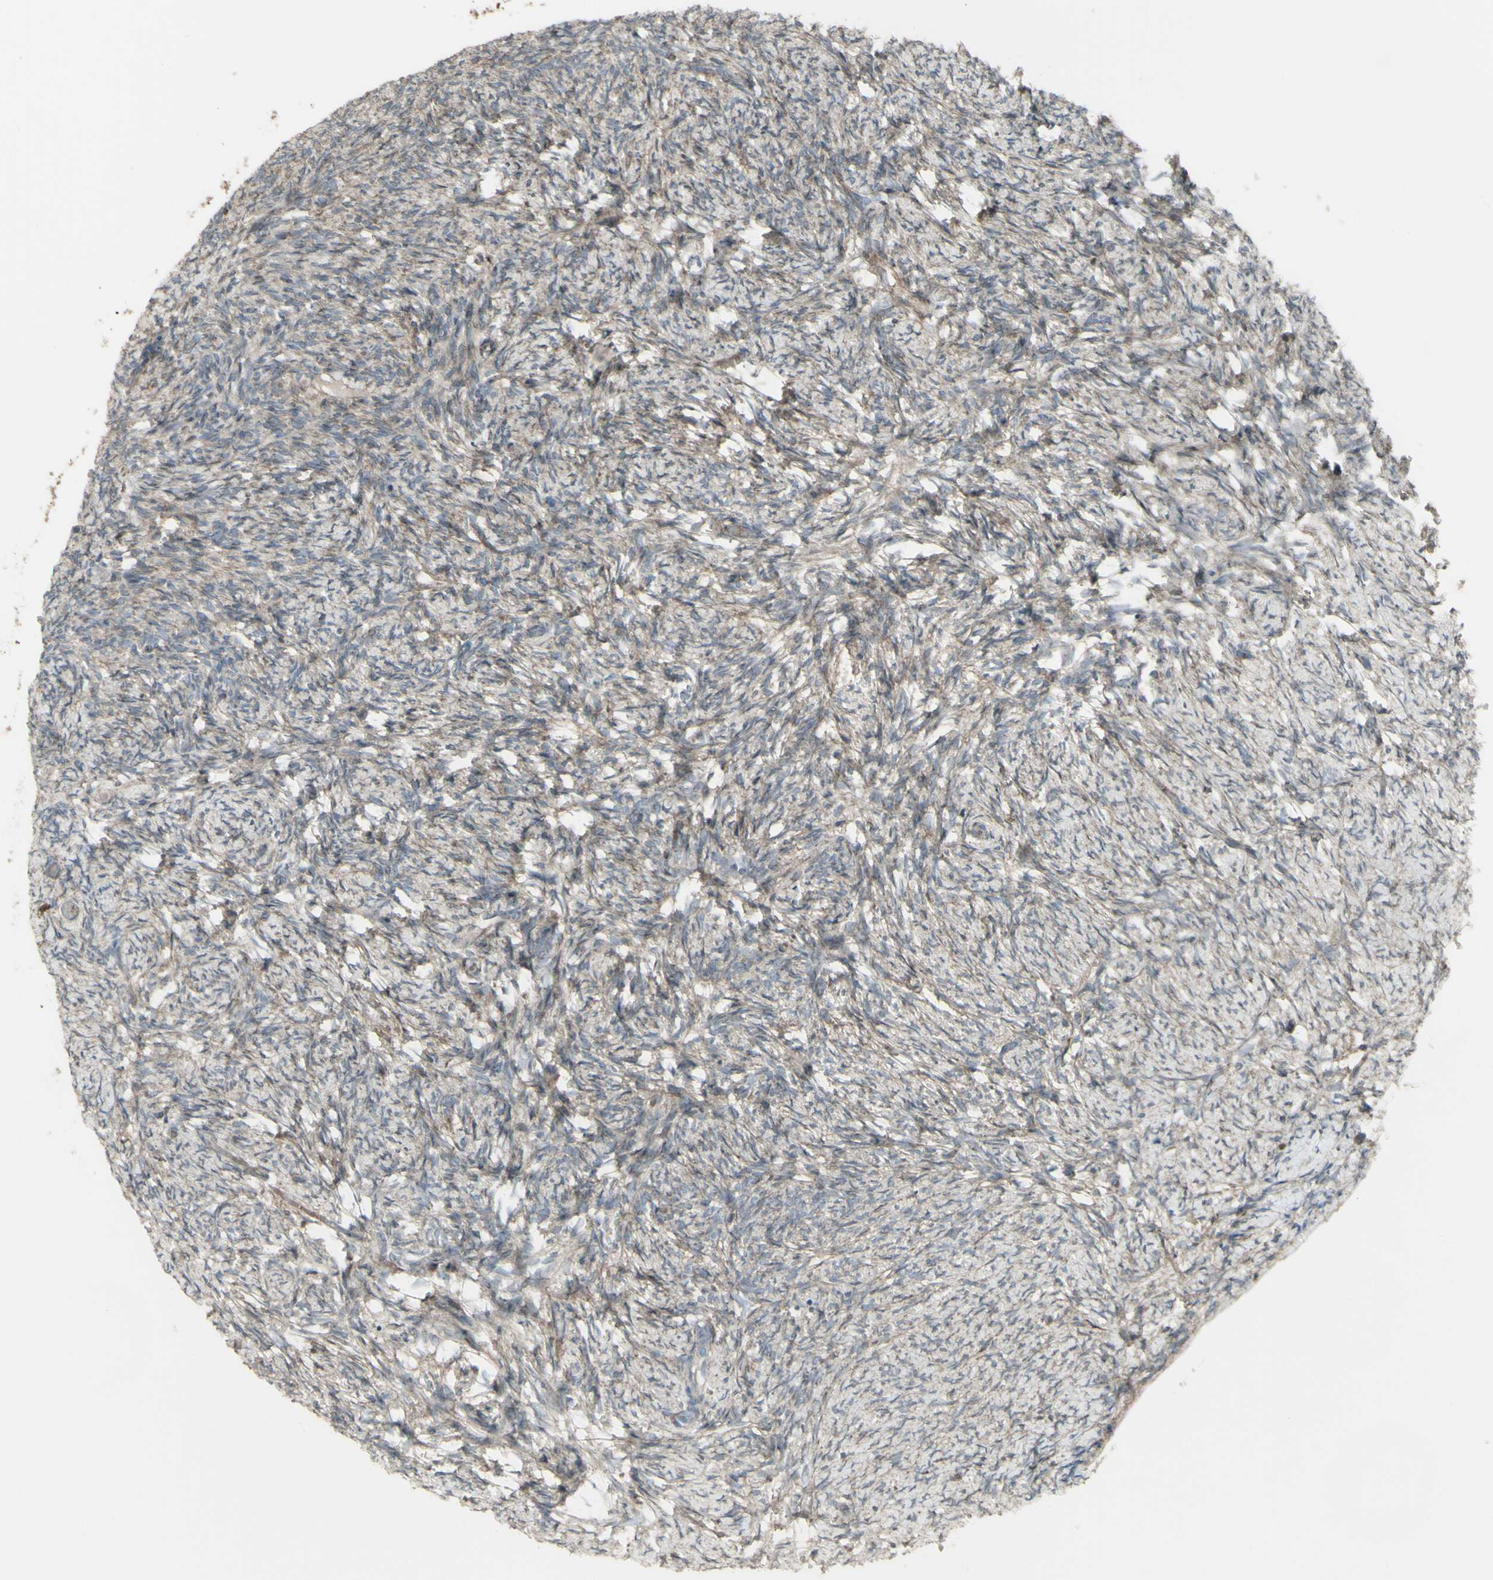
{"staining": {"intensity": "weak", "quantity": ">75%", "location": "cytoplasmic/membranous"}, "tissue": "ovary", "cell_type": "Ovarian stroma cells", "image_type": "normal", "snomed": [{"axis": "morphology", "description": "Normal tissue, NOS"}, {"axis": "topography", "description": "Ovary"}], "caption": "An immunohistochemistry photomicrograph of unremarkable tissue is shown. Protein staining in brown labels weak cytoplasmic/membranous positivity in ovary within ovarian stroma cells. (DAB (3,3'-diaminobenzidine) IHC with brightfield microscopy, high magnification).", "gene": "GRAMD1B", "patient": {"sex": "female", "age": 60}}